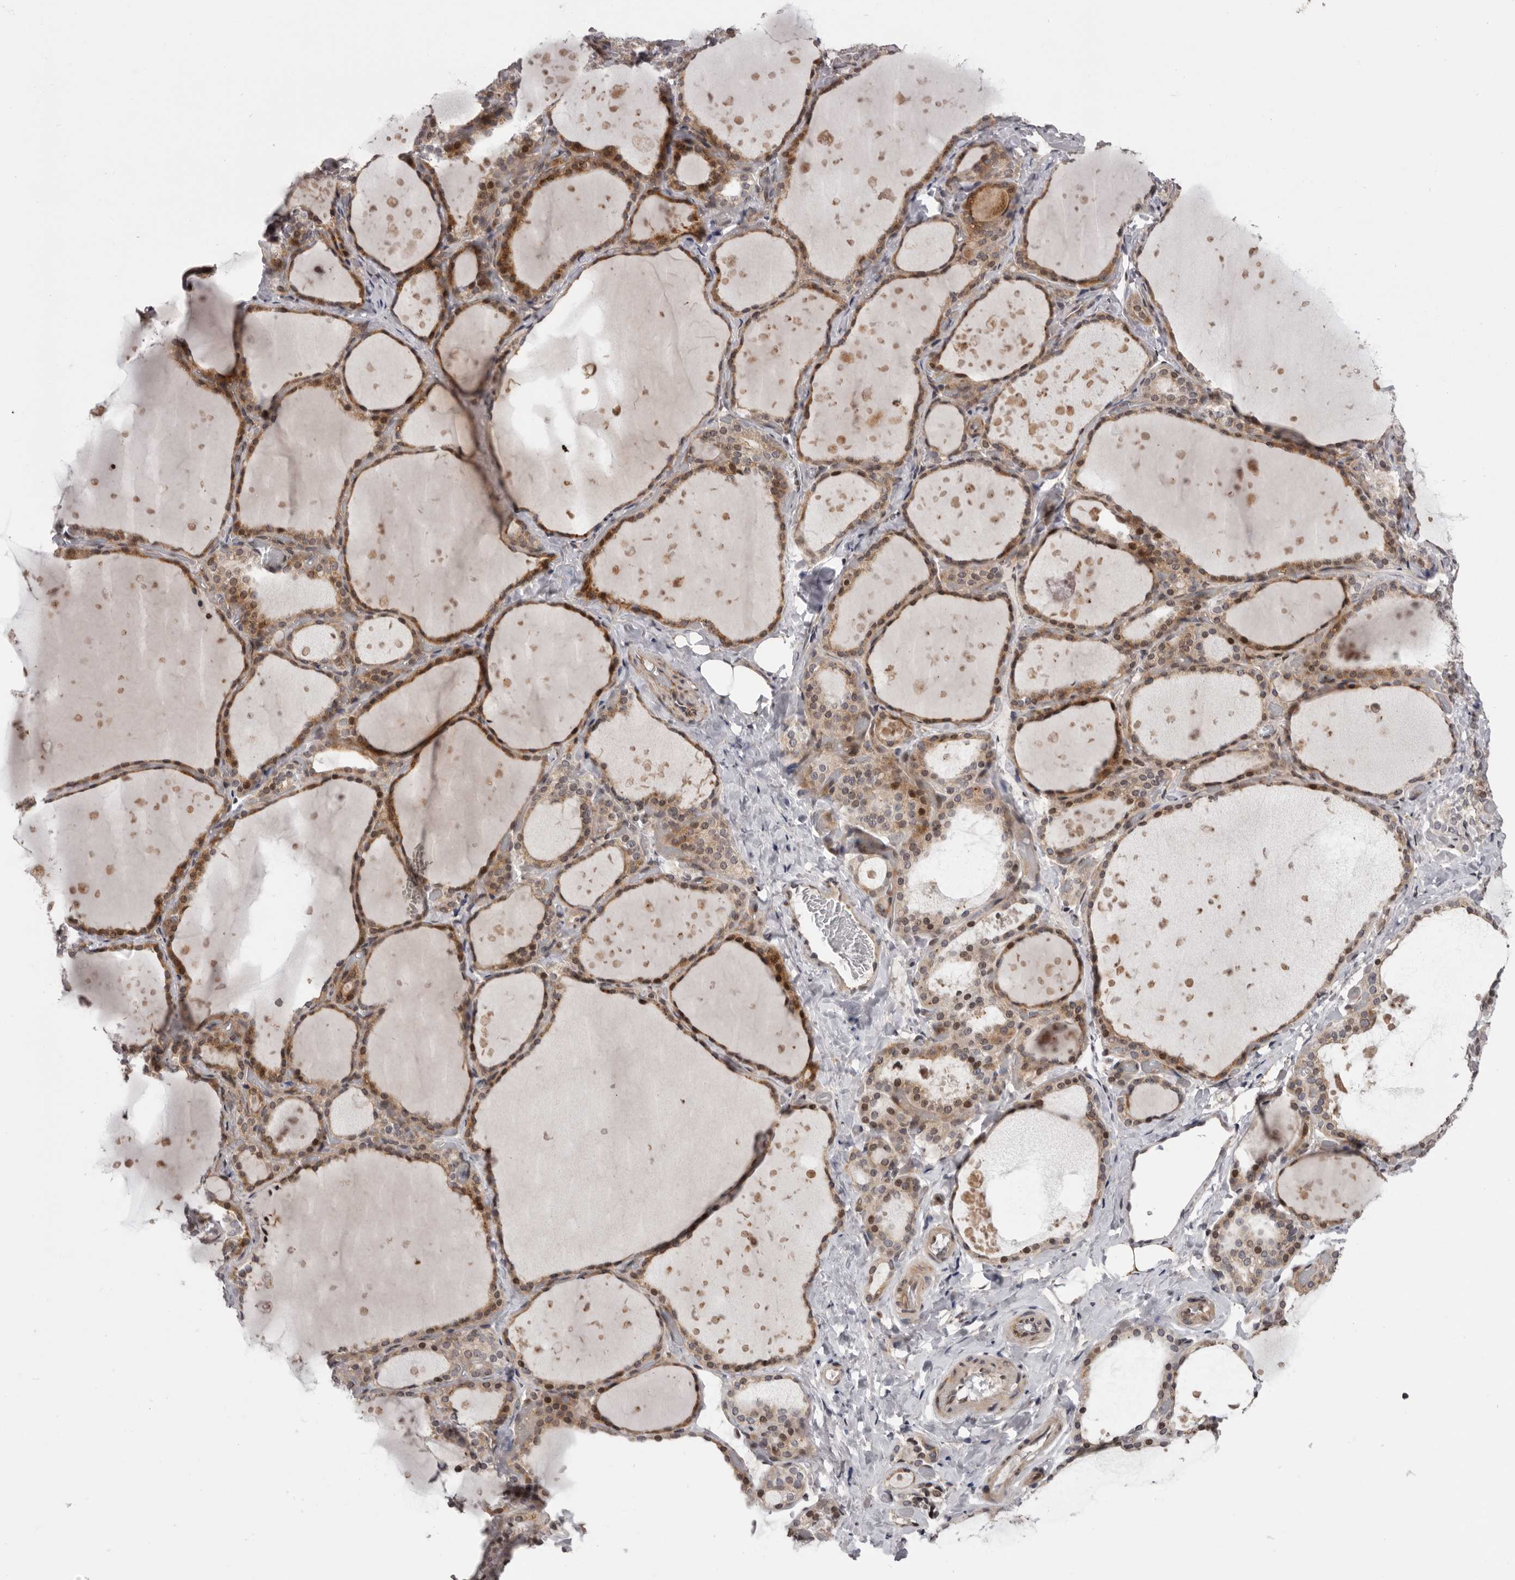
{"staining": {"intensity": "moderate", "quantity": ">75%", "location": "cytoplasmic/membranous,nuclear"}, "tissue": "thyroid gland", "cell_type": "Glandular cells", "image_type": "normal", "snomed": [{"axis": "morphology", "description": "Normal tissue, NOS"}, {"axis": "topography", "description": "Thyroid gland"}], "caption": "Immunohistochemistry histopathology image of unremarkable thyroid gland stained for a protein (brown), which shows medium levels of moderate cytoplasmic/membranous,nuclear expression in approximately >75% of glandular cells.", "gene": "AZIN1", "patient": {"sex": "female", "age": 44}}